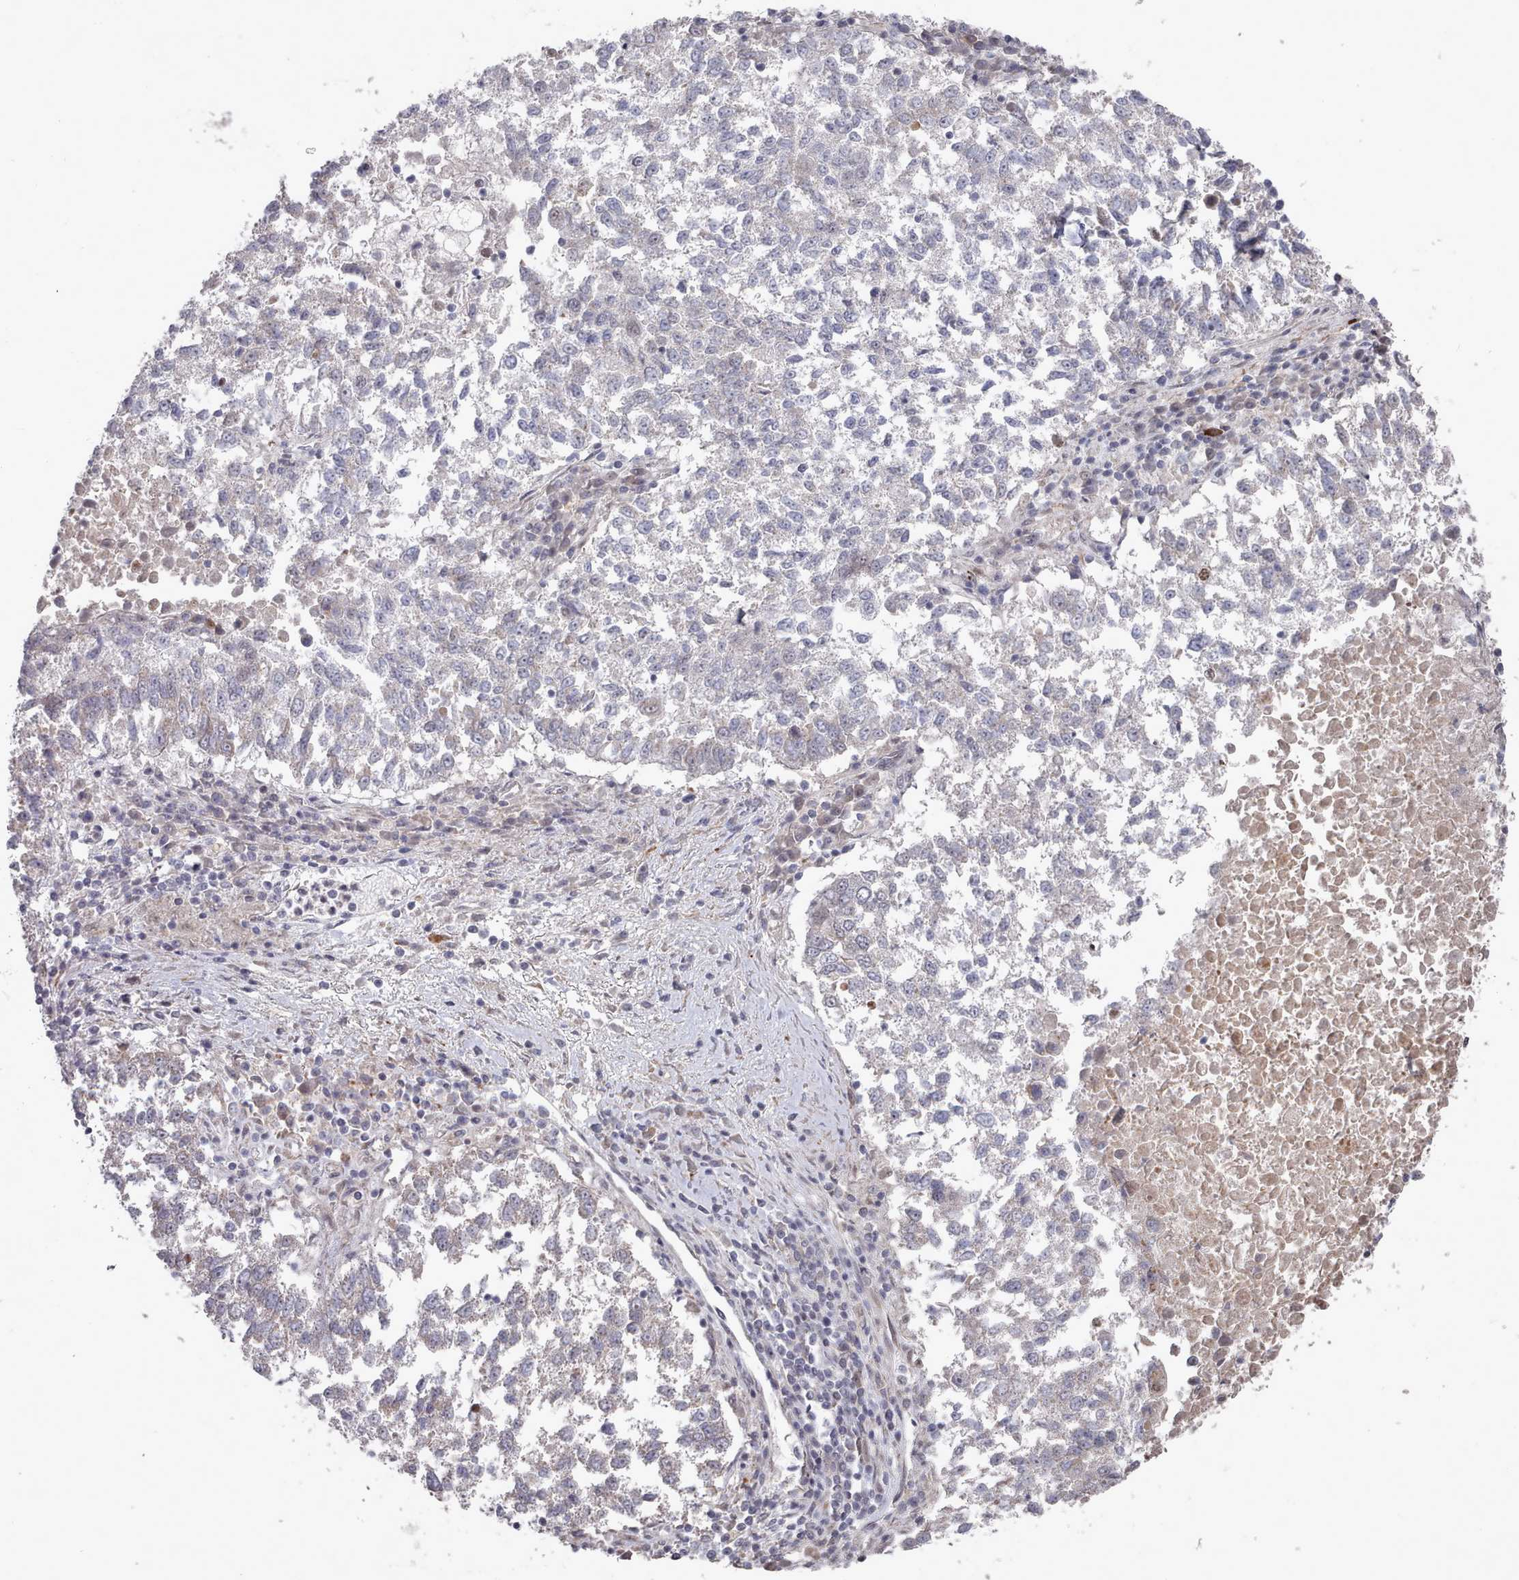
{"staining": {"intensity": "negative", "quantity": "none", "location": "none"}, "tissue": "lung cancer", "cell_type": "Tumor cells", "image_type": "cancer", "snomed": [{"axis": "morphology", "description": "Squamous cell carcinoma, NOS"}, {"axis": "topography", "description": "Lung"}], "caption": "IHC of lung cancer (squamous cell carcinoma) demonstrates no expression in tumor cells.", "gene": "CPSF4", "patient": {"sex": "male", "age": 73}}